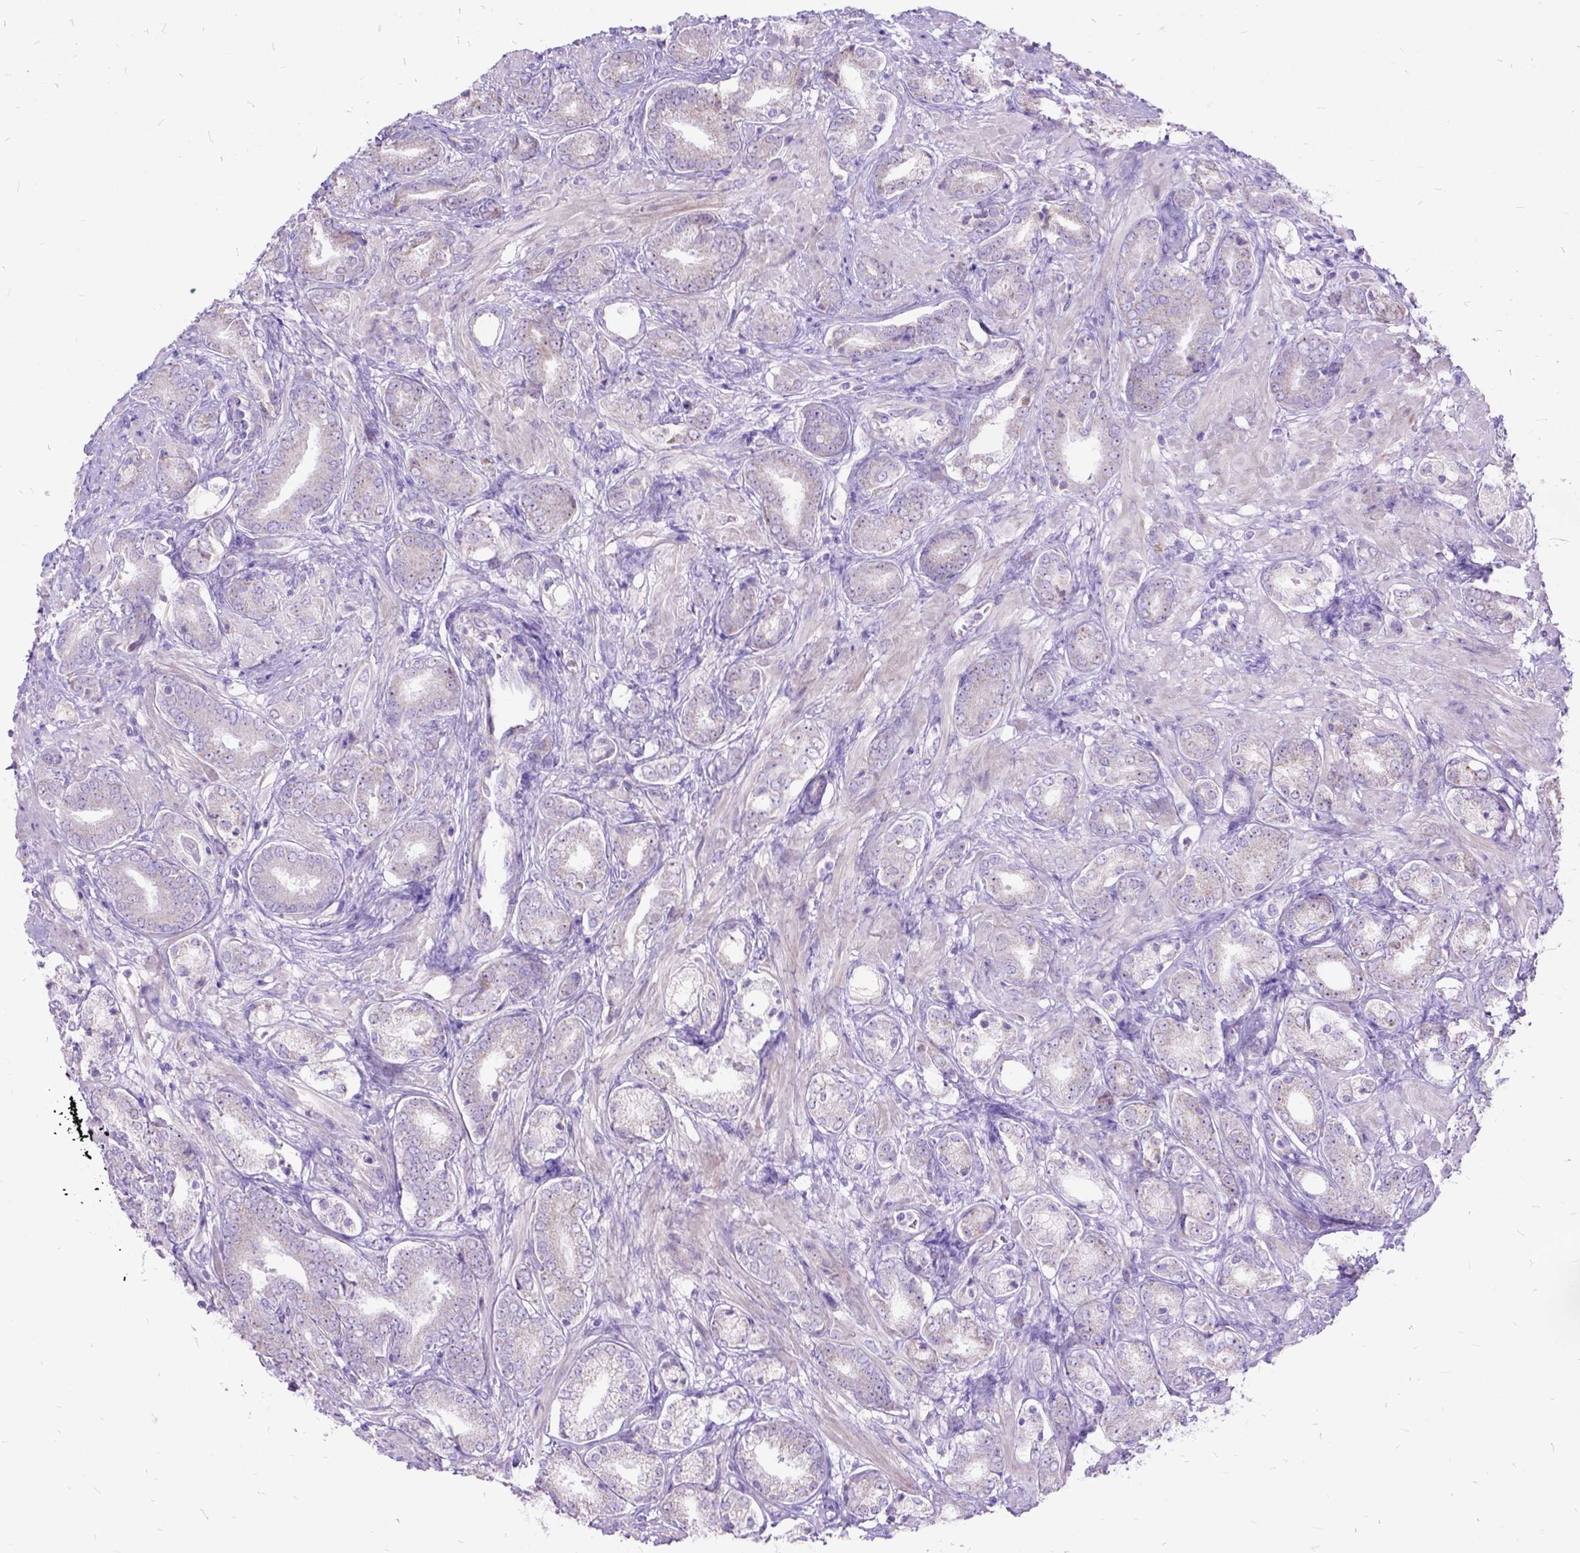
{"staining": {"intensity": "weak", "quantity": "<25%", "location": "cytoplasmic/membranous"}, "tissue": "prostate cancer", "cell_type": "Tumor cells", "image_type": "cancer", "snomed": [{"axis": "morphology", "description": "Adenocarcinoma, High grade"}, {"axis": "topography", "description": "Prostate"}], "caption": "Immunohistochemistry (IHC) image of neoplastic tissue: adenocarcinoma (high-grade) (prostate) stained with DAB displays no significant protein positivity in tumor cells.", "gene": "CTAG2", "patient": {"sex": "male", "age": 56}}